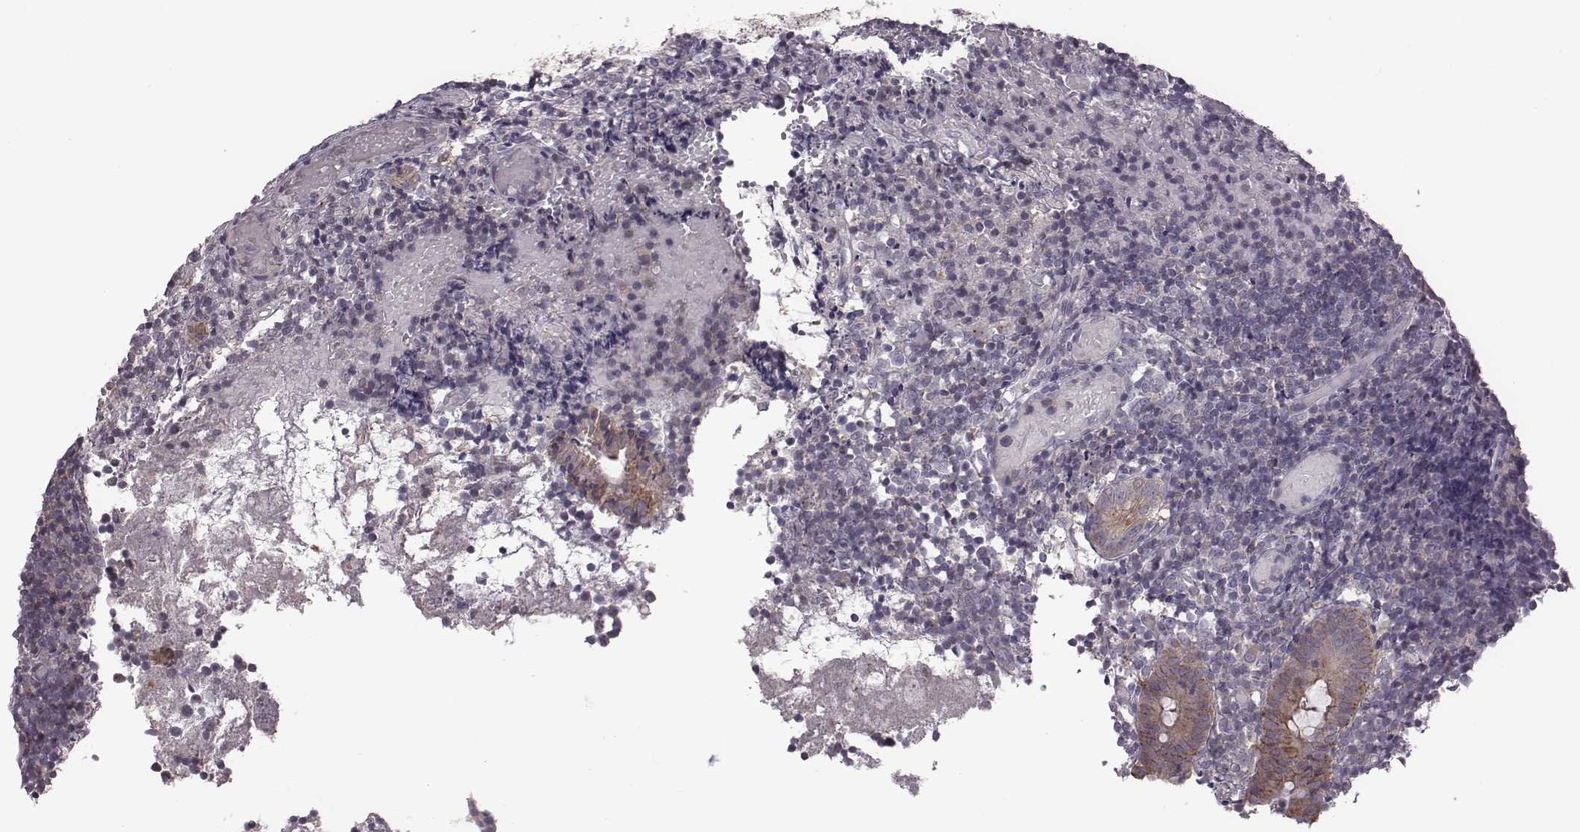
{"staining": {"intensity": "moderate", "quantity": ">75%", "location": "cytoplasmic/membranous"}, "tissue": "appendix", "cell_type": "Glandular cells", "image_type": "normal", "snomed": [{"axis": "morphology", "description": "Normal tissue, NOS"}, {"axis": "topography", "description": "Appendix"}], "caption": "Appendix stained for a protein (brown) shows moderate cytoplasmic/membranous positive positivity in approximately >75% of glandular cells.", "gene": "BICDL1", "patient": {"sex": "female", "age": 32}}